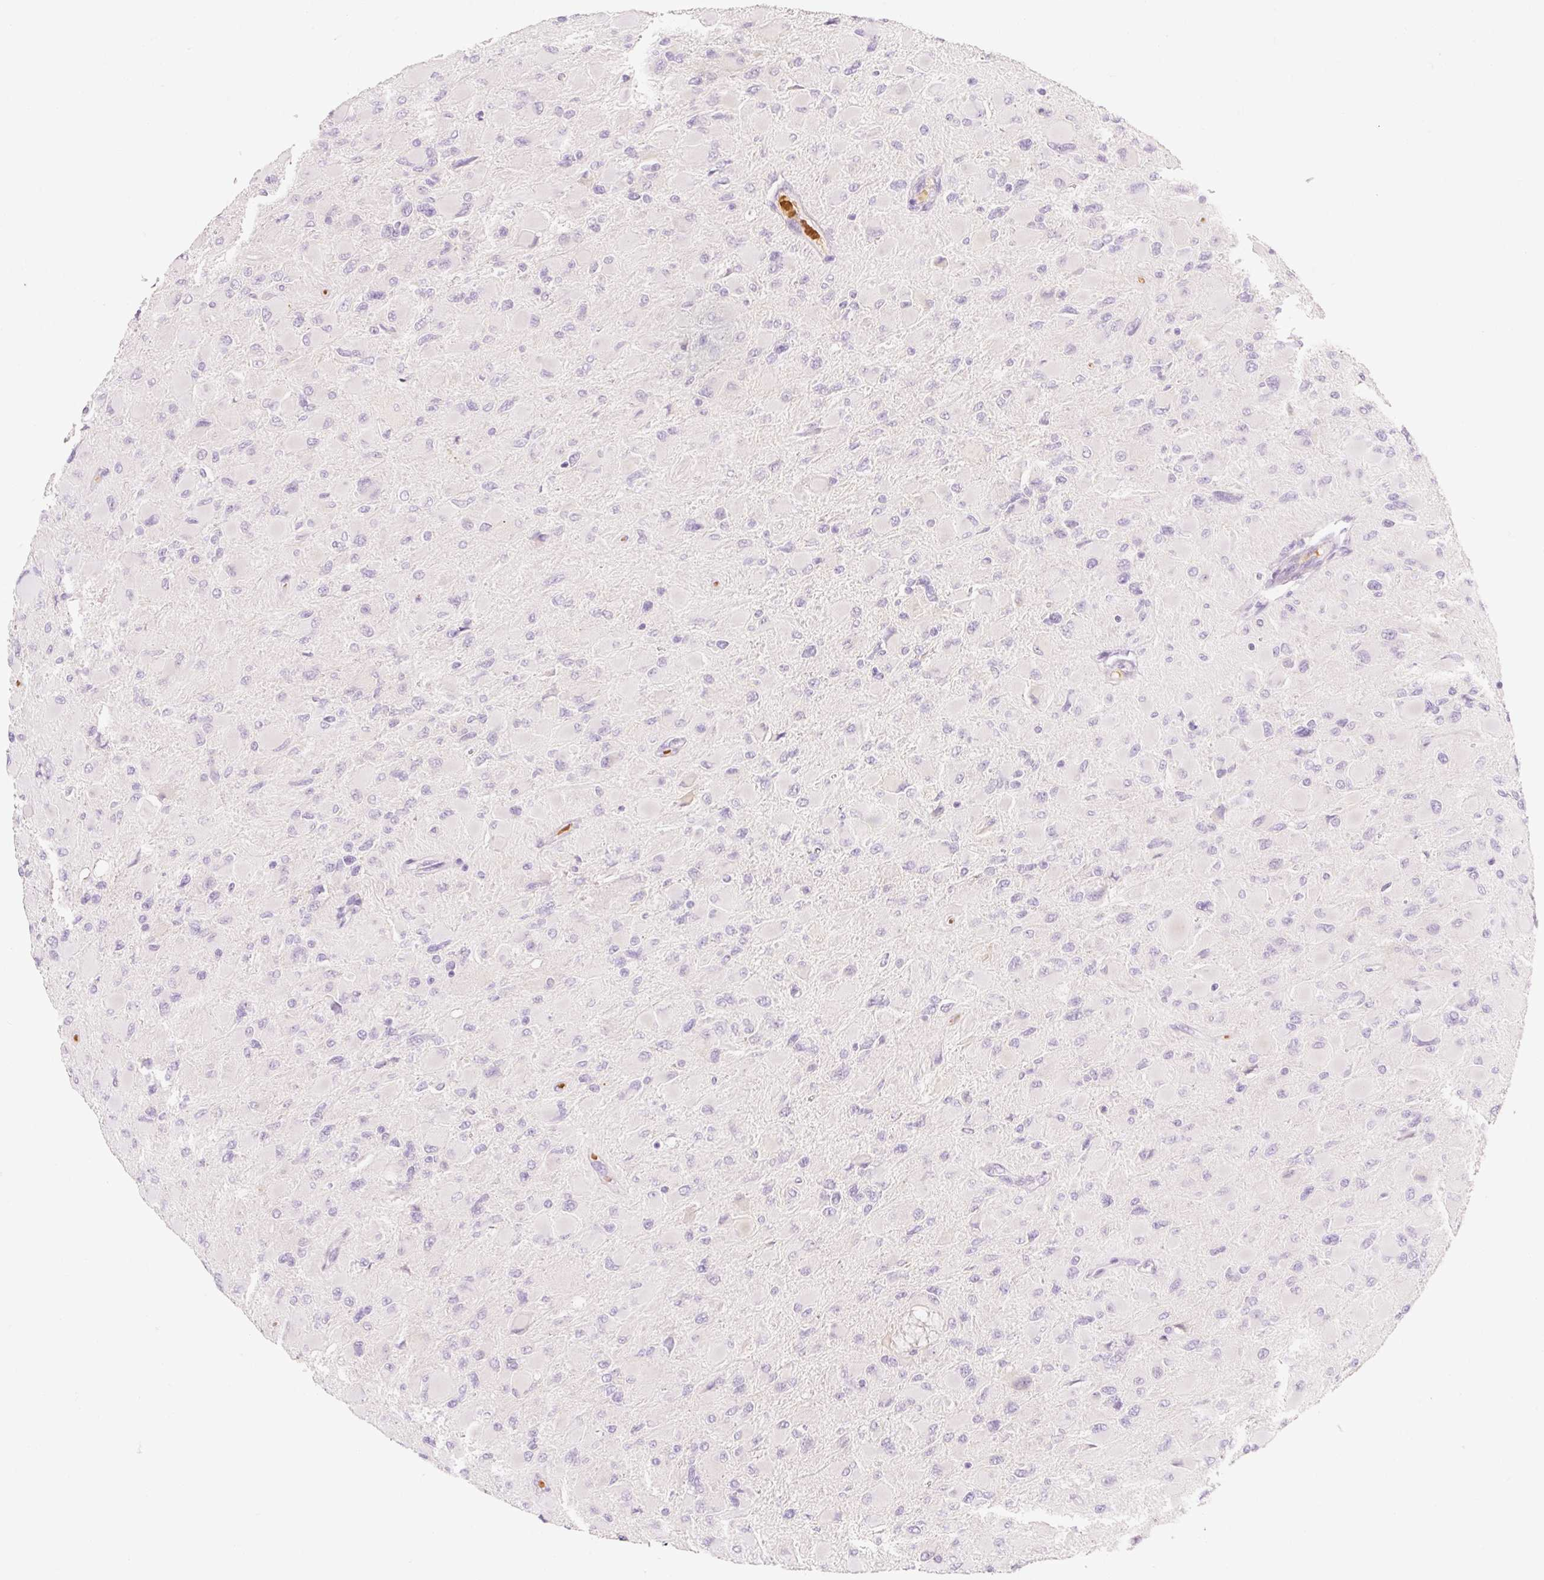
{"staining": {"intensity": "negative", "quantity": "none", "location": "none"}, "tissue": "glioma", "cell_type": "Tumor cells", "image_type": "cancer", "snomed": [{"axis": "morphology", "description": "Glioma, malignant, High grade"}, {"axis": "topography", "description": "Cerebral cortex"}], "caption": "DAB (3,3'-diaminobenzidine) immunohistochemical staining of malignant glioma (high-grade) shows no significant expression in tumor cells. (Brightfield microscopy of DAB immunohistochemistry (IHC) at high magnification).", "gene": "TAF1L", "patient": {"sex": "female", "age": 36}}